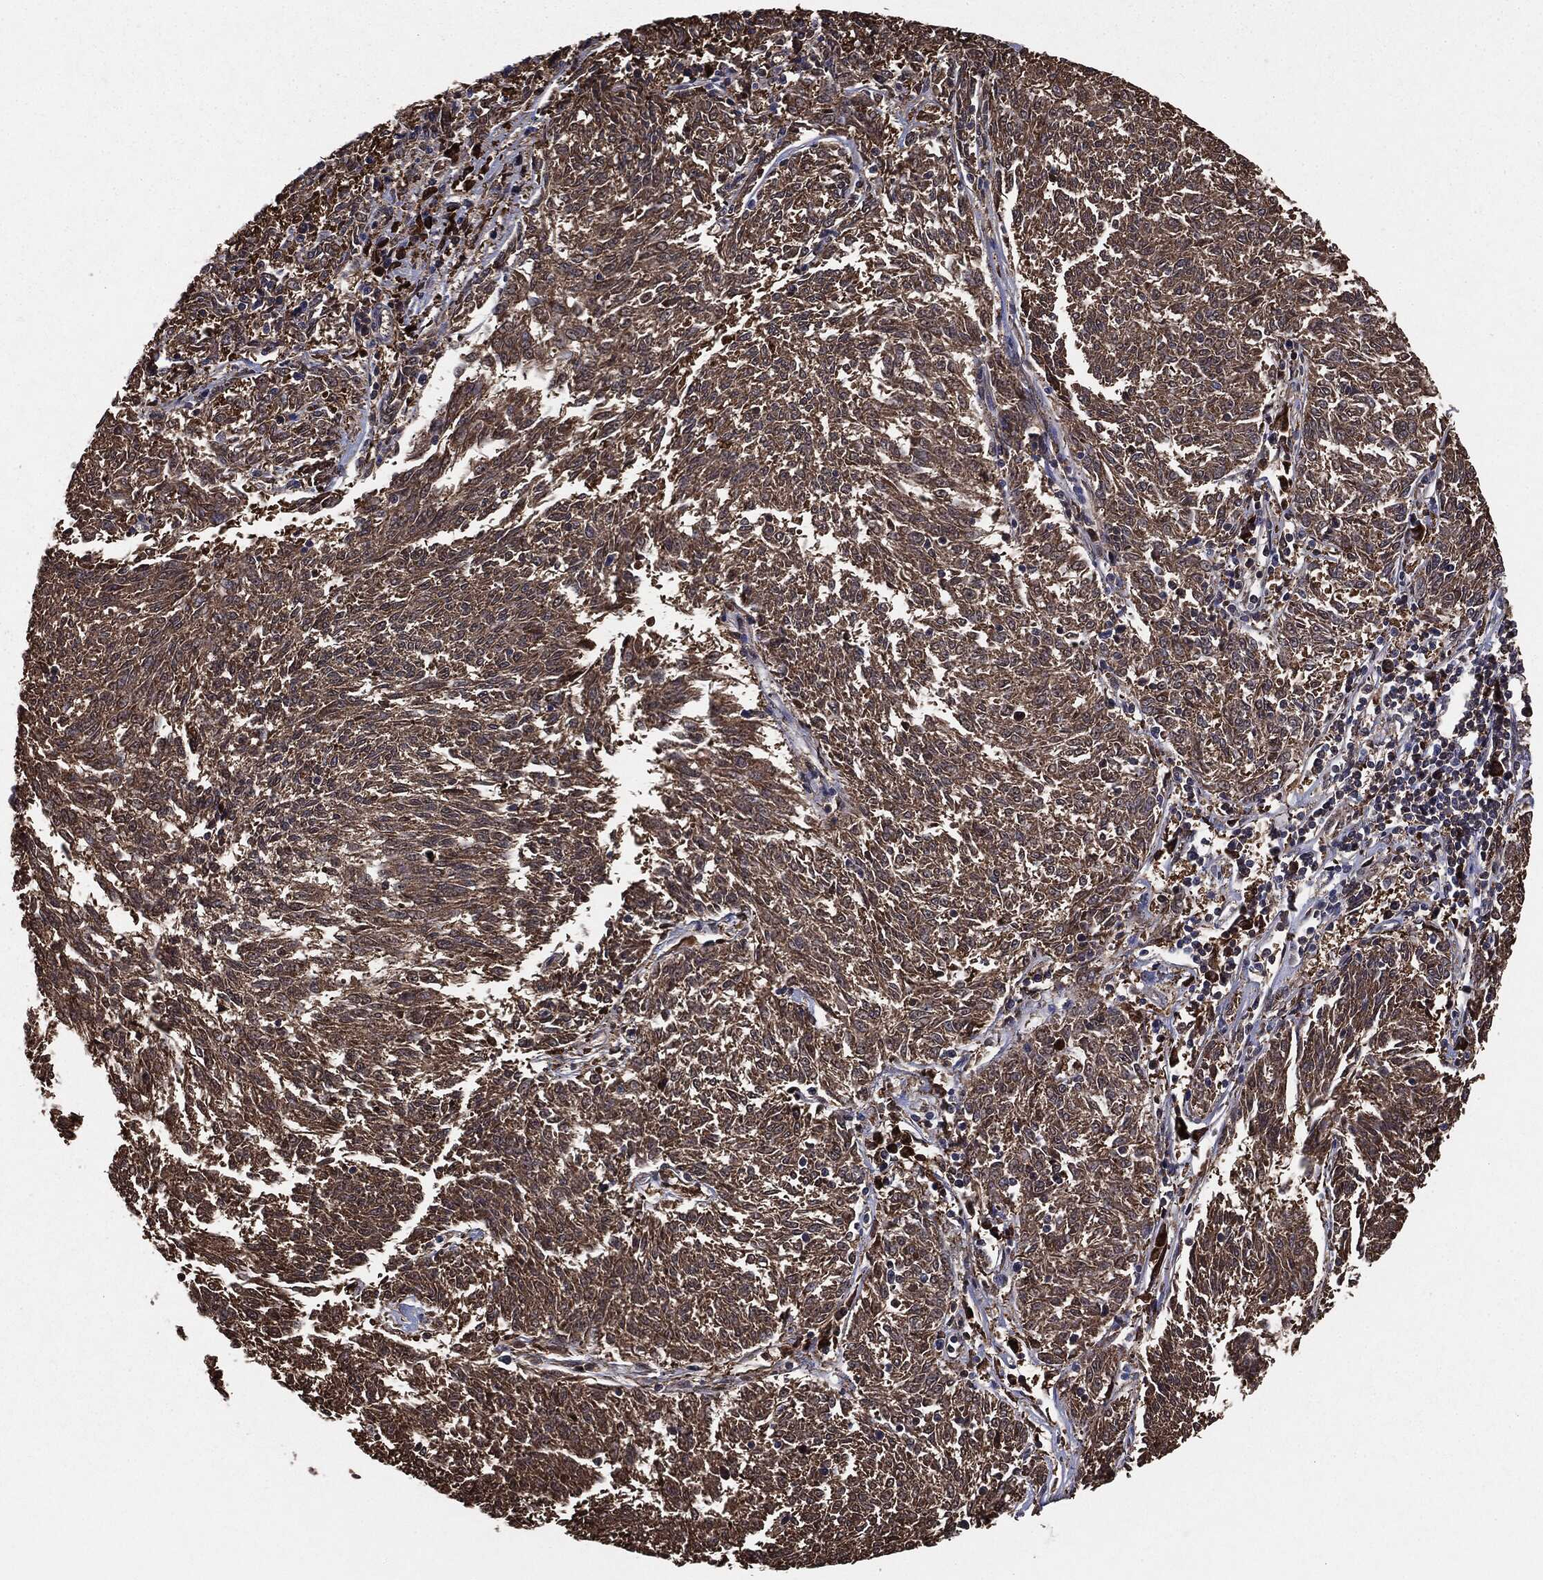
{"staining": {"intensity": "moderate", "quantity": ">75%", "location": "cytoplasmic/membranous"}, "tissue": "melanoma", "cell_type": "Tumor cells", "image_type": "cancer", "snomed": [{"axis": "morphology", "description": "Malignant melanoma, NOS"}, {"axis": "topography", "description": "Skin"}], "caption": "Protein staining exhibits moderate cytoplasmic/membranous positivity in about >75% of tumor cells in malignant melanoma. The staining is performed using DAB (3,3'-diaminobenzidine) brown chromogen to label protein expression. The nuclei are counter-stained blue using hematoxylin.", "gene": "NME1", "patient": {"sex": "female", "age": 72}}